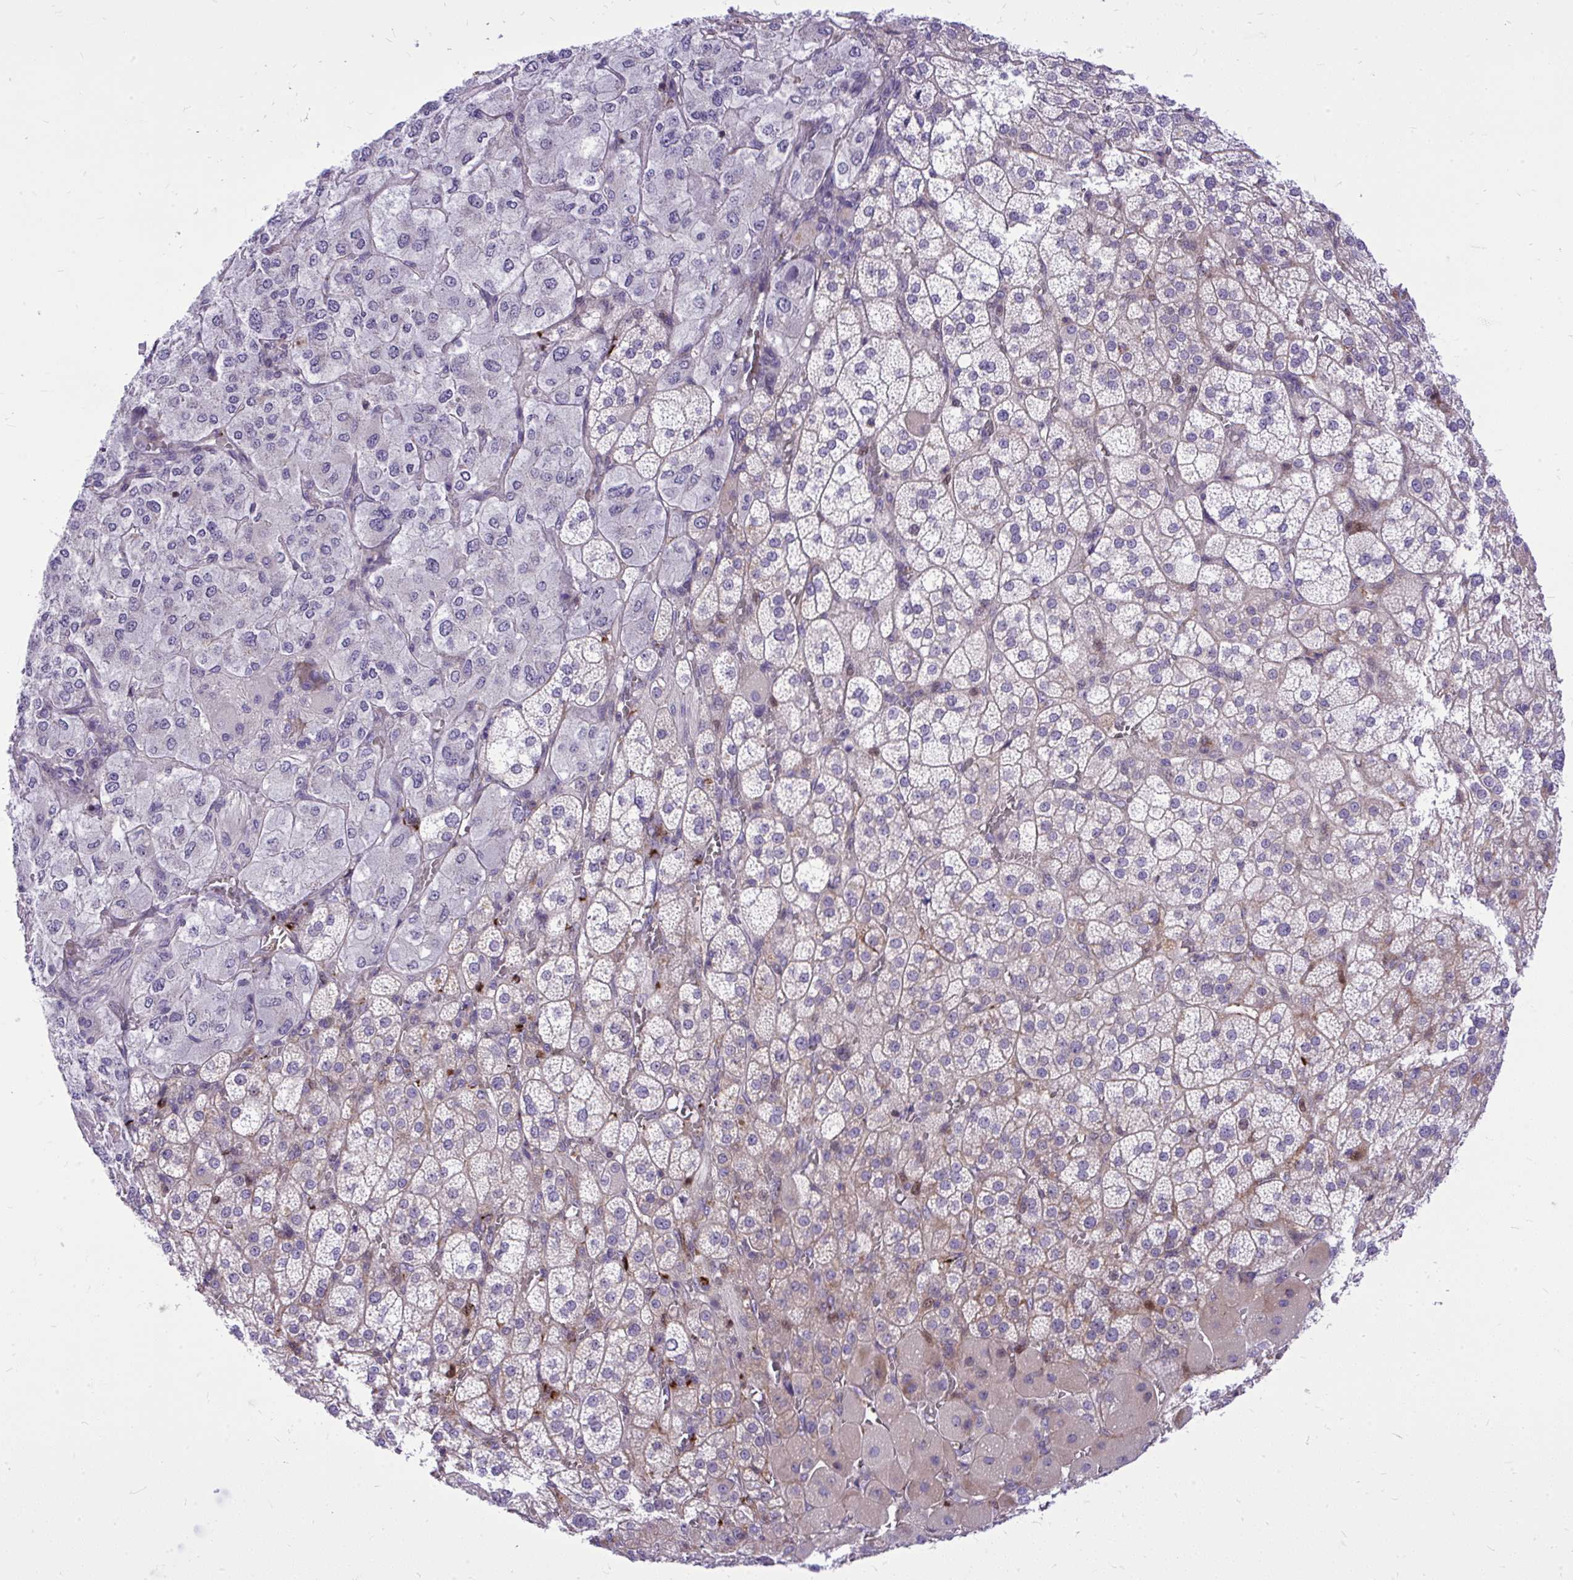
{"staining": {"intensity": "weak", "quantity": "<25%", "location": "cytoplasmic/membranous"}, "tissue": "adrenal gland", "cell_type": "Glandular cells", "image_type": "normal", "snomed": [{"axis": "morphology", "description": "Normal tissue, NOS"}, {"axis": "topography", "description": "Adrenal gland"}], "caption": "DAB immunohistochemical staining of normal human adrenal gland shows no significant staining in glandular cells.", "gene": "GRK4", "patient": {"sex": "female", "age": 60}}